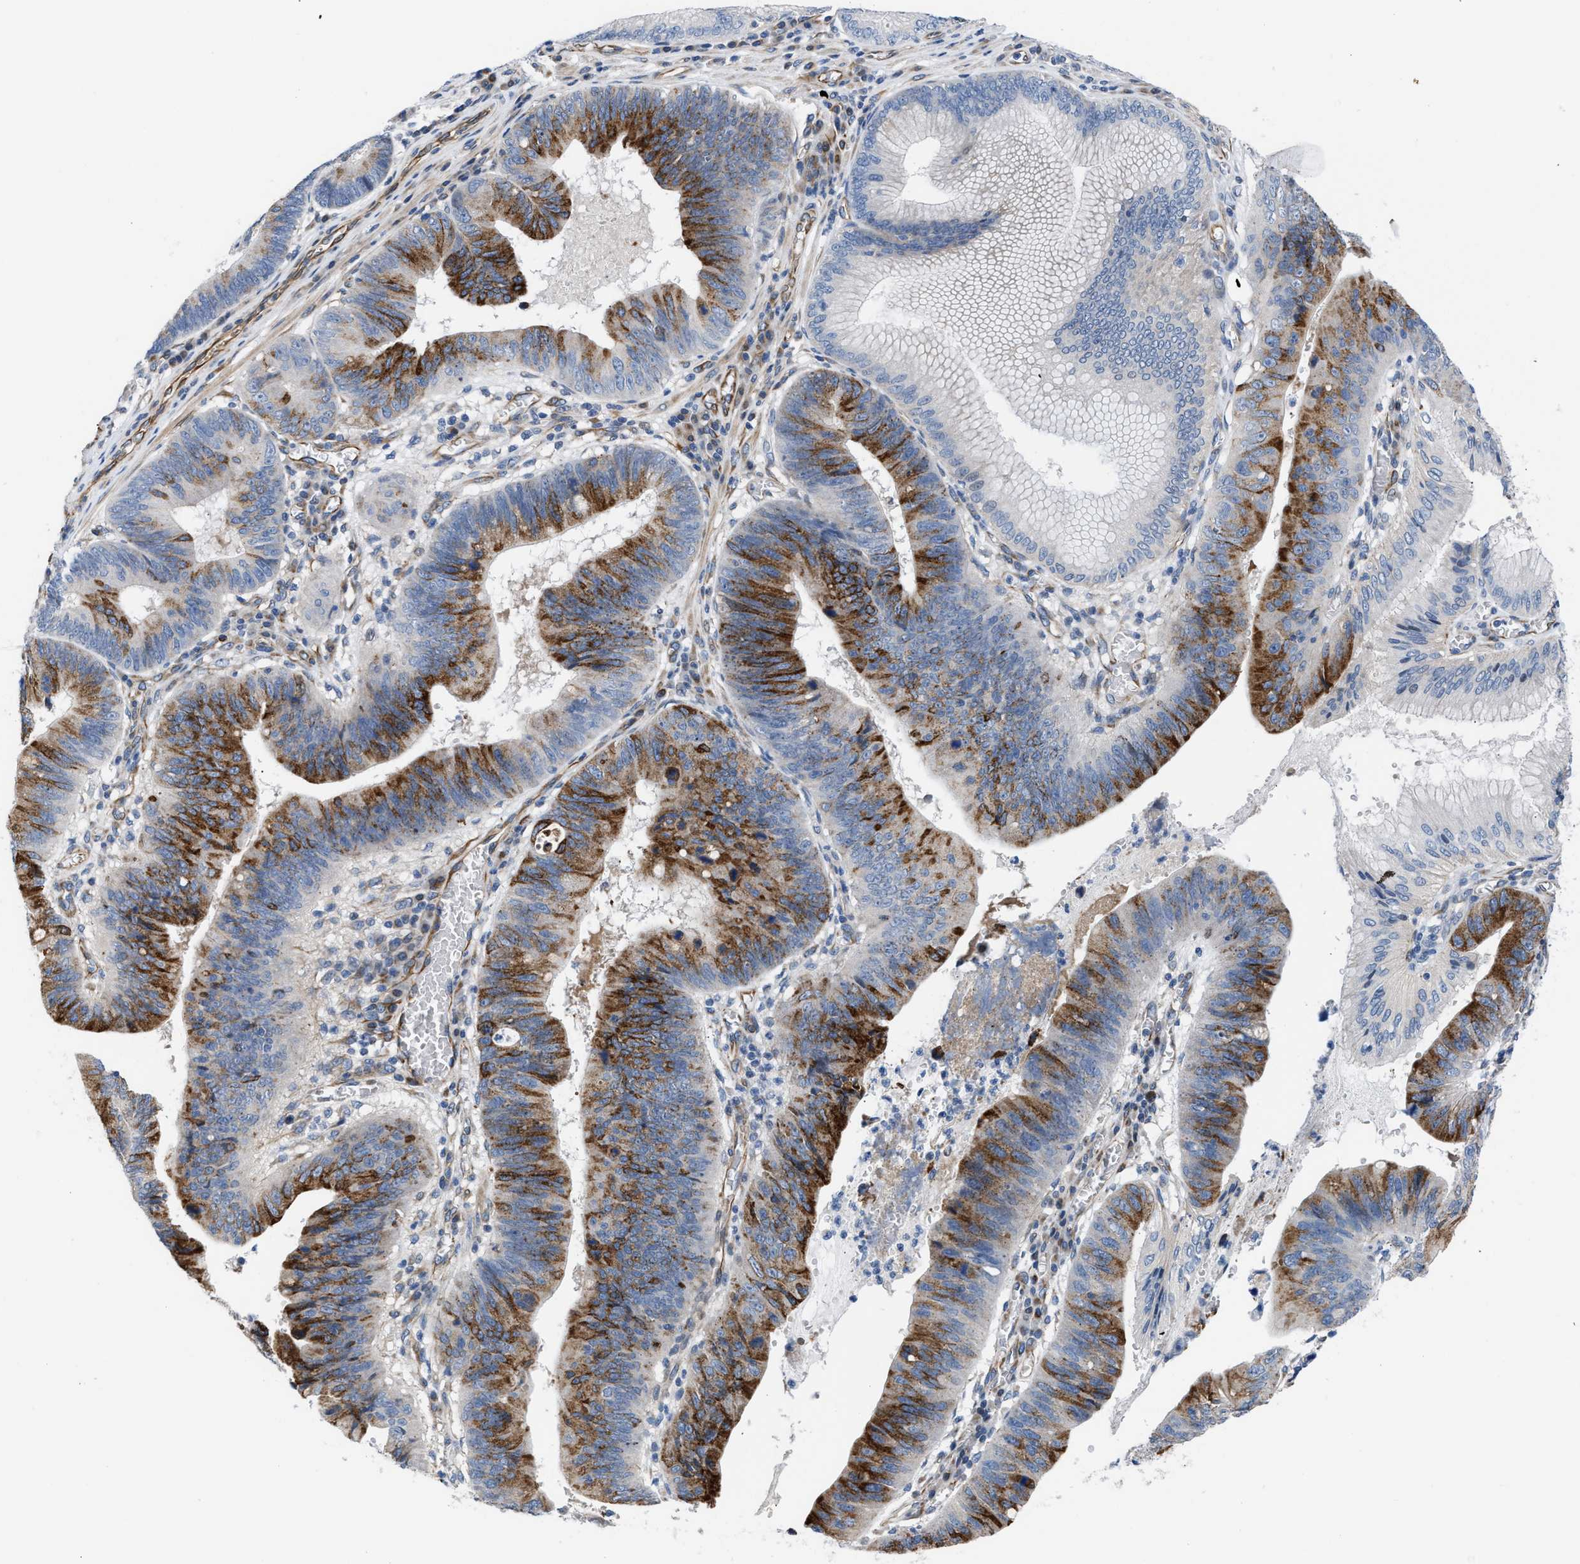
{"staining": {"intensity": "strong", "quantity": ">75%", "location": "cytoplasmic/membranous"}, "tissue": "stomach cancer", "cell_type": "Tumor cells", "image_type": "cancer", "snomed": [{"axis": "morphology", "description": "Adenocarcinoma, NOS"}, {"axis": "topography", "description": "Stomach"}], "caption": "An immunohistochemistry (IHC) micrograph of neoplastic tissue is shown. Protein staining in brown highlights strong cytoplasmic/membranous positivity in adenocarcinoma (stomach) within tumor cells.", "gene": "TFPI", "patient": {"sex": "male", "age": 59}}